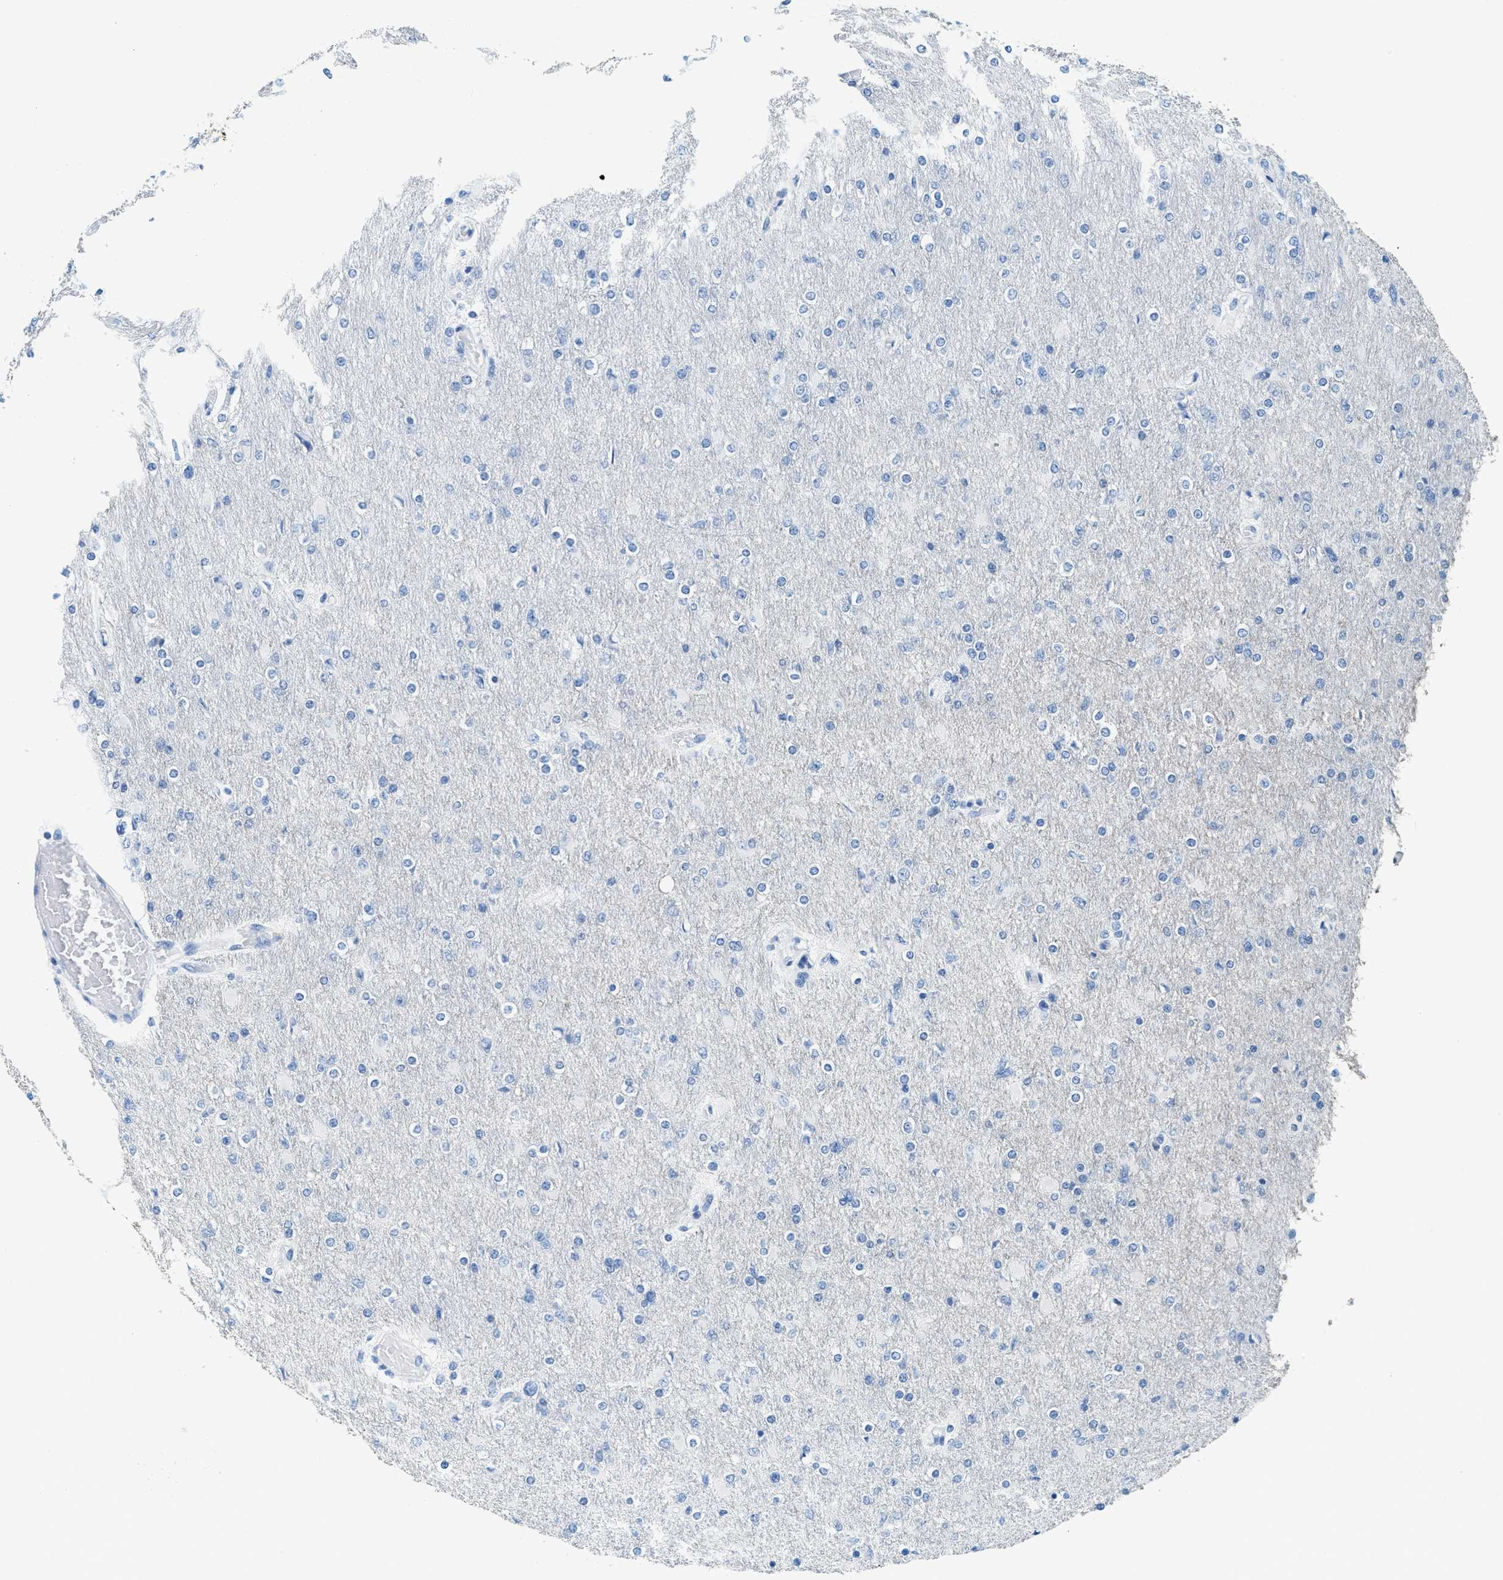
{"staining": {"intensity": "negative", "quantity": "none", "location": "none"}, "tissue": "glioma", "cell_type": "Tumor cells", "image_type": "cancer", "snomed": [{"axis": "morphology", "description": "Glioma, malignant, High grade"}, {"axis": "topography", "description": "Cerebral cortex"}], "caption": "There is no significant staining in tumor cells of malignant glioma (high-grade). The staining was performed using DAB (3,3'-diaminobenzidine) to visualize the protein expression in brown, while the nuclei were stained in blue with hematoxylin (Magnification: 20x).", "gene": "TPSAB1", "patient": {"sex": "female", "age": 36}}